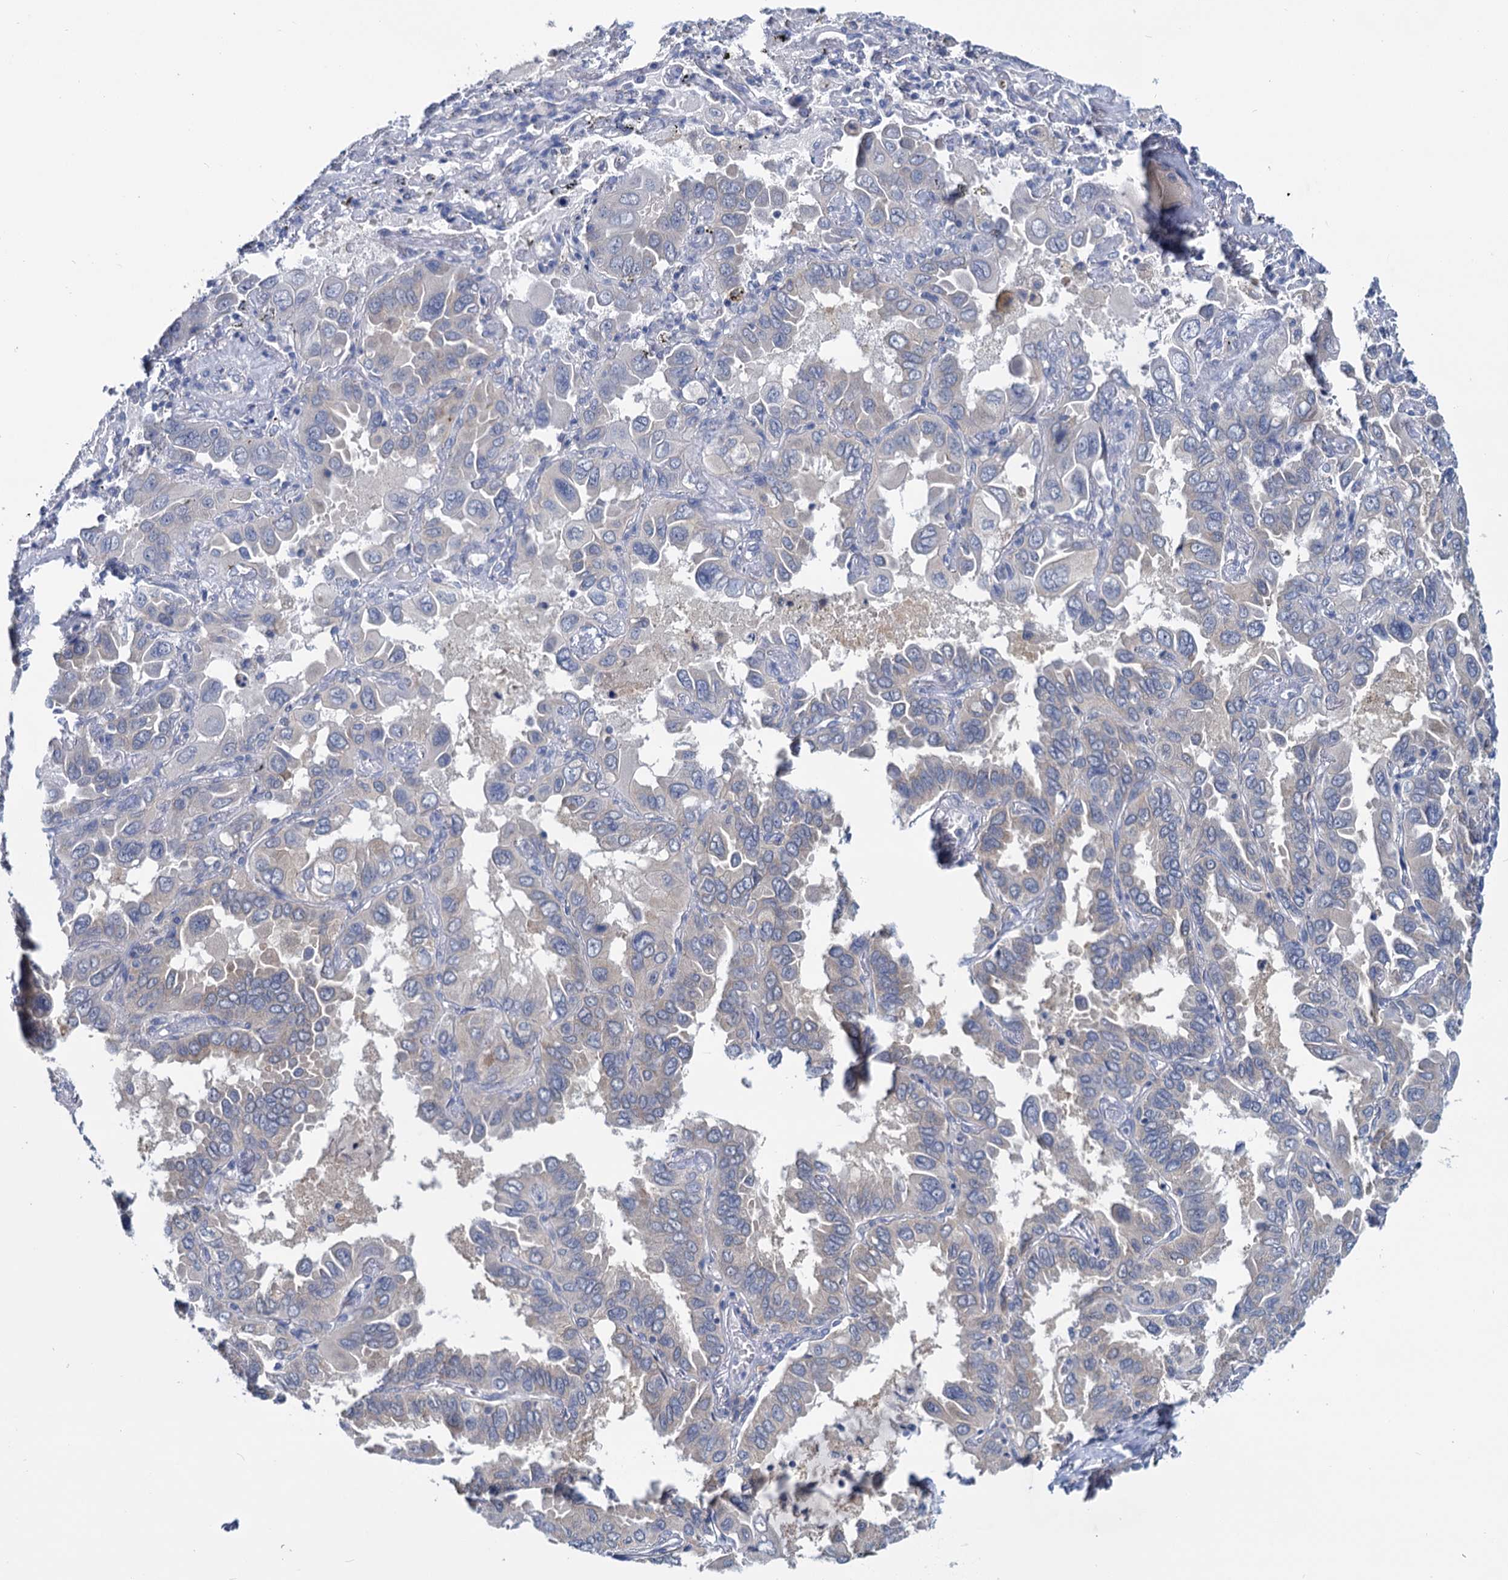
{"staining": {"intensity": "negative", "quantity": "none", "location": "none"}, "tissue": "lung cancer", "cell_type": "Tumor cells", "image_type": "cancer", "snomed": [{"axis": "morphology", "description": "Adenocarcinoma, NOS"}, {"axis": "topography", "description": "Lung"}], "caption": "There is no significant staining in tumor cells of adenocarcinoma (lung).", "gene": "ANKRD42", "patient": {"sex": "male", "age": 64}}